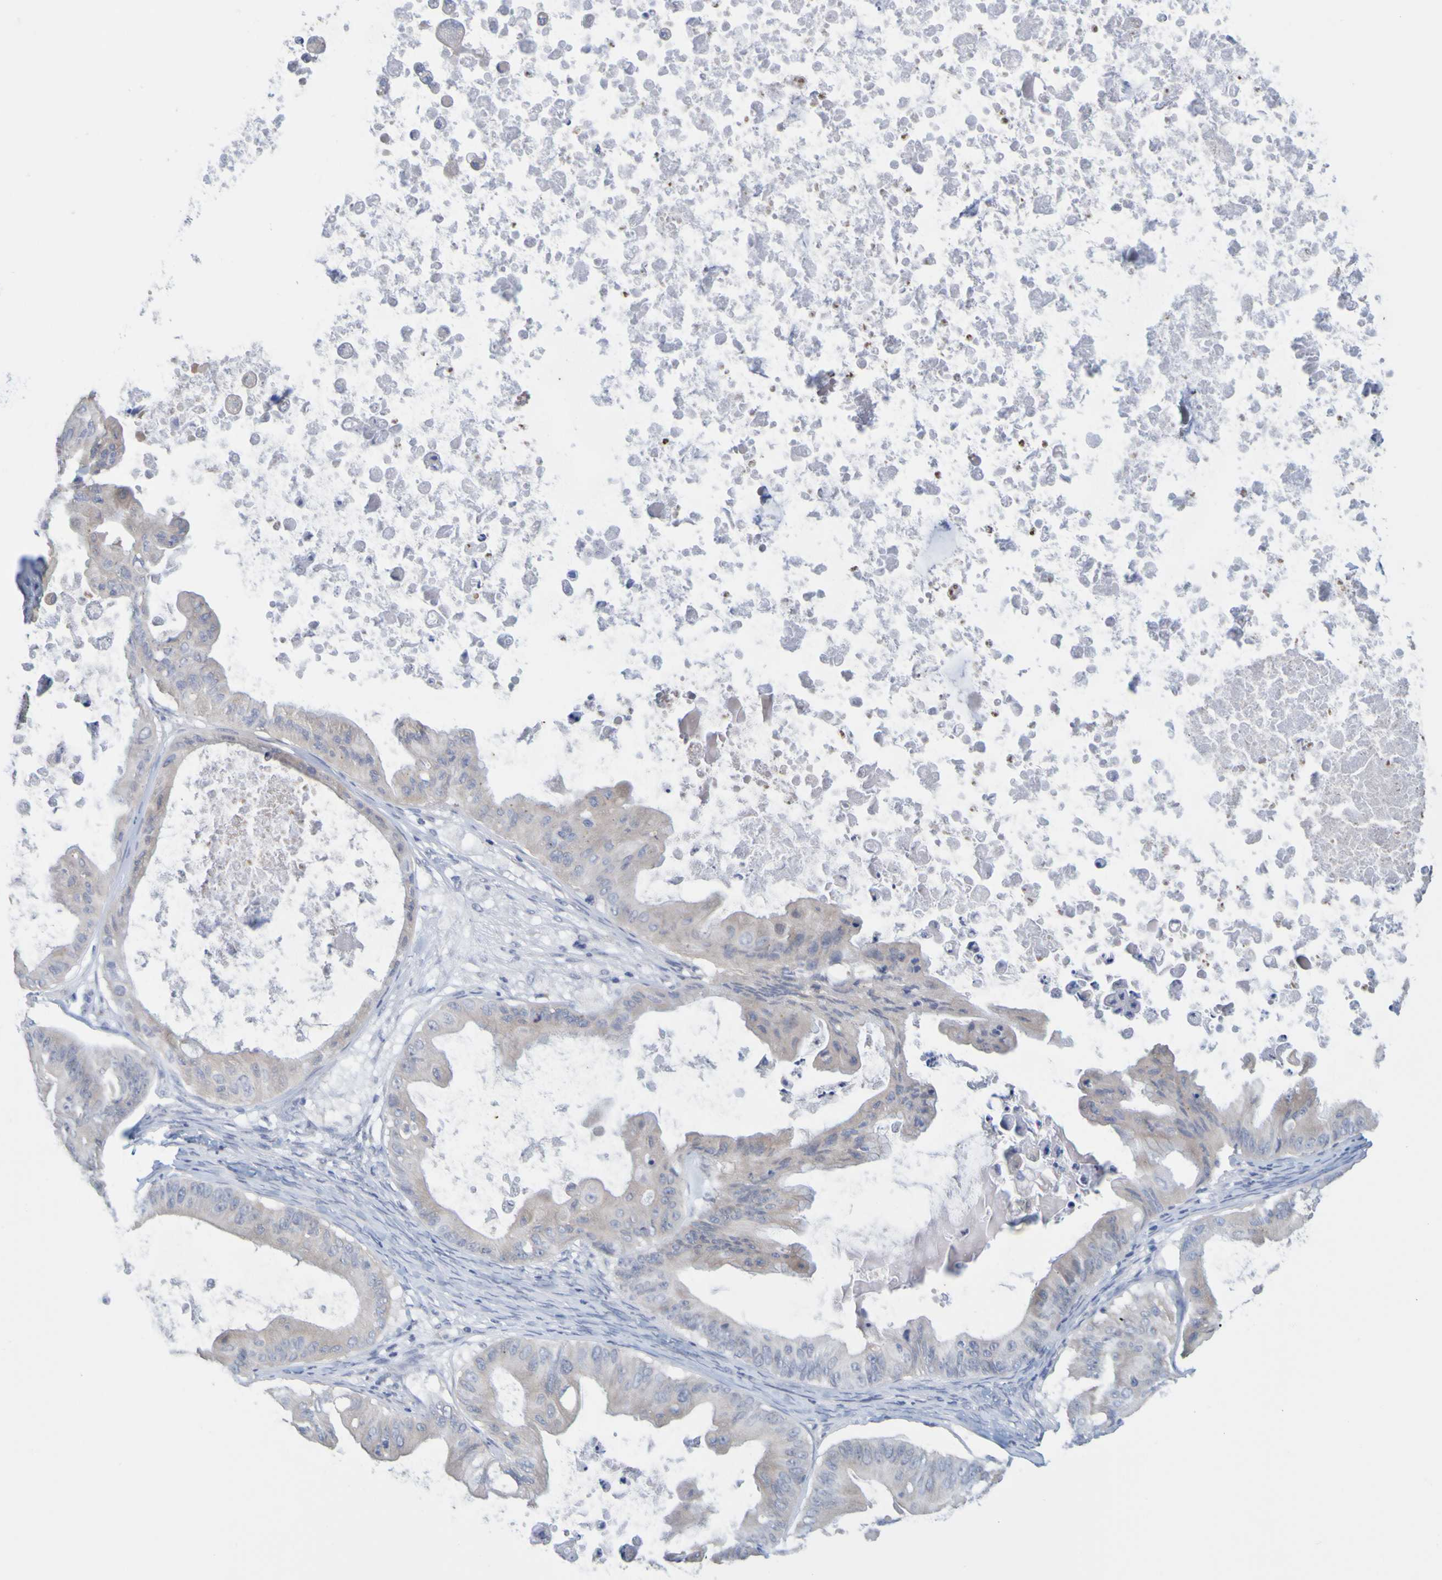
{"staining": {"intensity": "negative", "quantity": "none", "location": "none"}, "tissue": "ovarian cancer", "cell_type": "Tumor cells", "image_type": "cancer", "snomed": [{"axis": "morphology", "description": "Cystadenocarcinoma, mucinous, NOS"}, {"axis": "topography", "description": "Ovary"}], "caption": "Immunohistochemical staining of ovarian cancer shows no significant expression in tumor cells.", "gene": "ENDOU", "patient": {"sex": "female", "age": 37}}